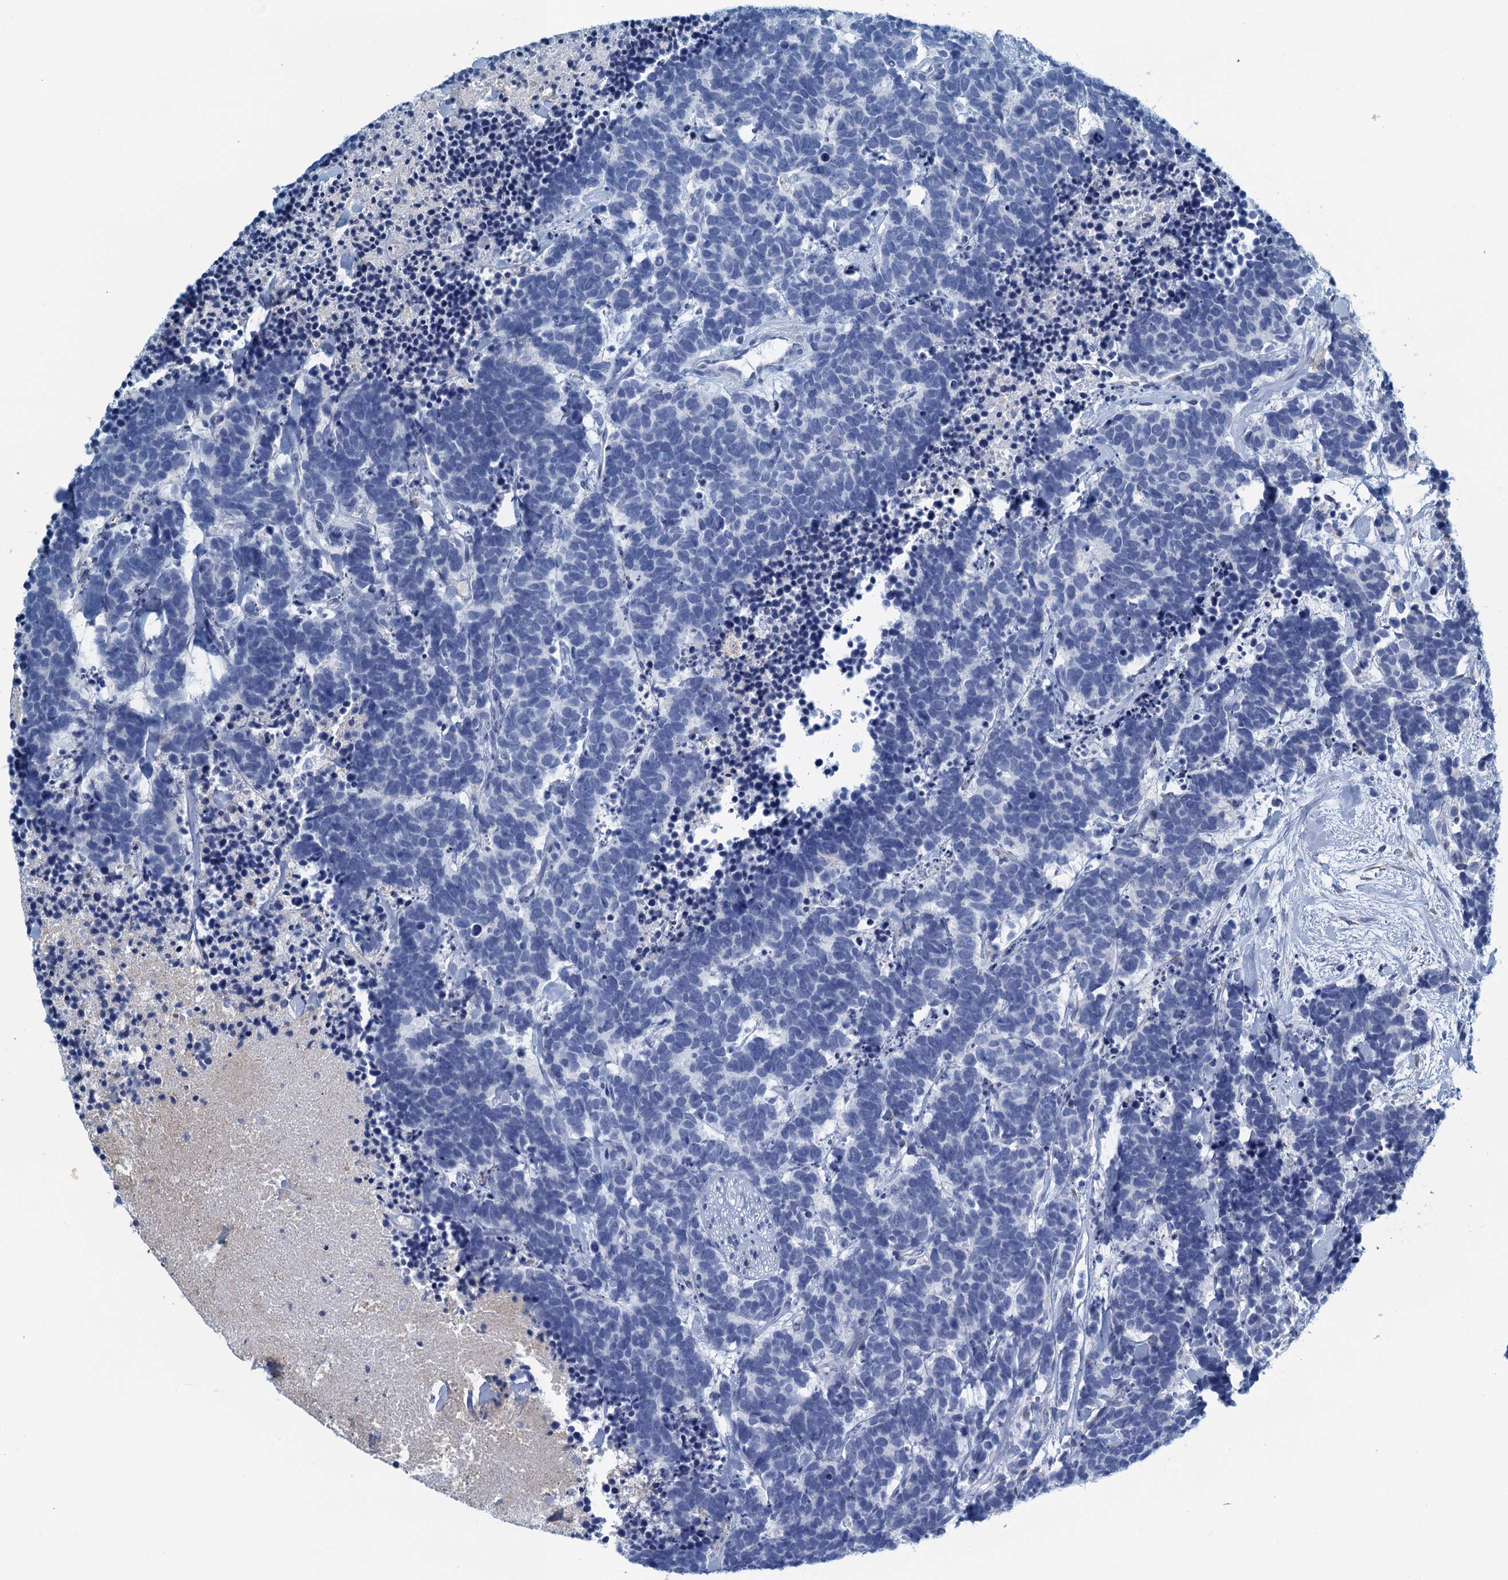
{"staining": {"intensity": "negative", "quantity": "none", "location": "none"}, "tissue": "carcinoid", "cell_type": "Tumor cells", "image_type": "cancer", "snomed": [{"axis": "morphology", "description": "Carcinoma, NOS"}, {"axis": "morphology", "description": "Carcinoid, malignant, NOS"}, {"axis": "topography", "description": "Prostate"}], "caption": "Immunohistochemistry image of neoplastic tissue: human carcinoid (malignant) stained with DAB exhibits no significant protein staining in tumor cells.", "gene": "C10orf88", "patient": {"sex": "male", "age": 57}}